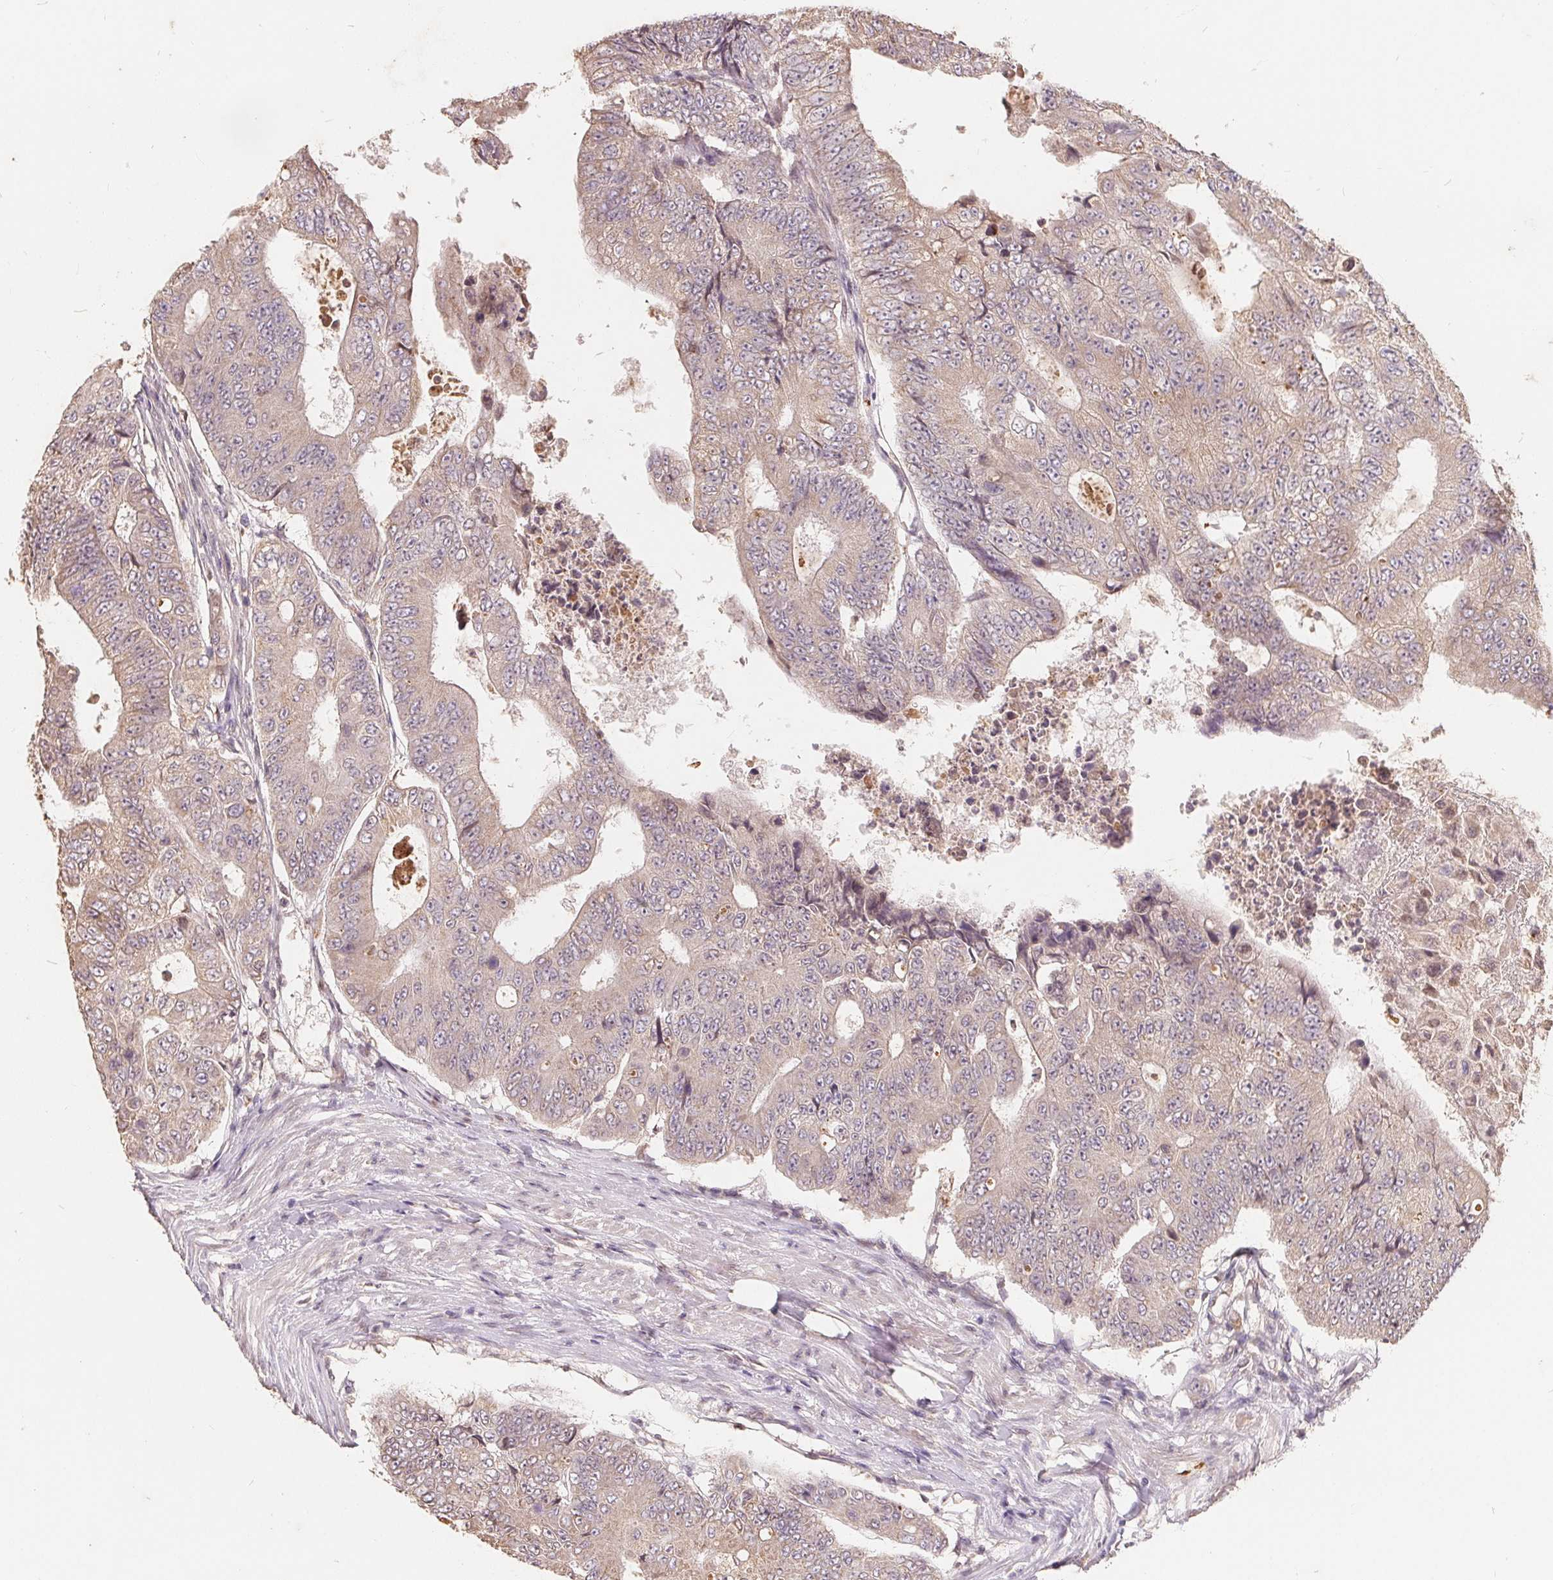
{"staining": {"intensity": "weak", "quantity": "25%-75%", "location": "cytoplasmic/membranous"}, "tissue": "colorectal cancer", "cell_type": "Tumor cells", "image_type": "cancer", "snomed": [{"axis": "morphology", "description": "Adenocarcinoma, NOS"}, {"axis": "topography", "description": "Colon"}], "caption": "Protein staining by immunohistochemistry (IHC) demonstrates weak cytoplasmic/membranous expression in about 25%-75% of tumor cells in colorectal cancer (adenocarcinoma).", "gene": "CDIPT", "patient": {"sex": "female", "age": 48}}